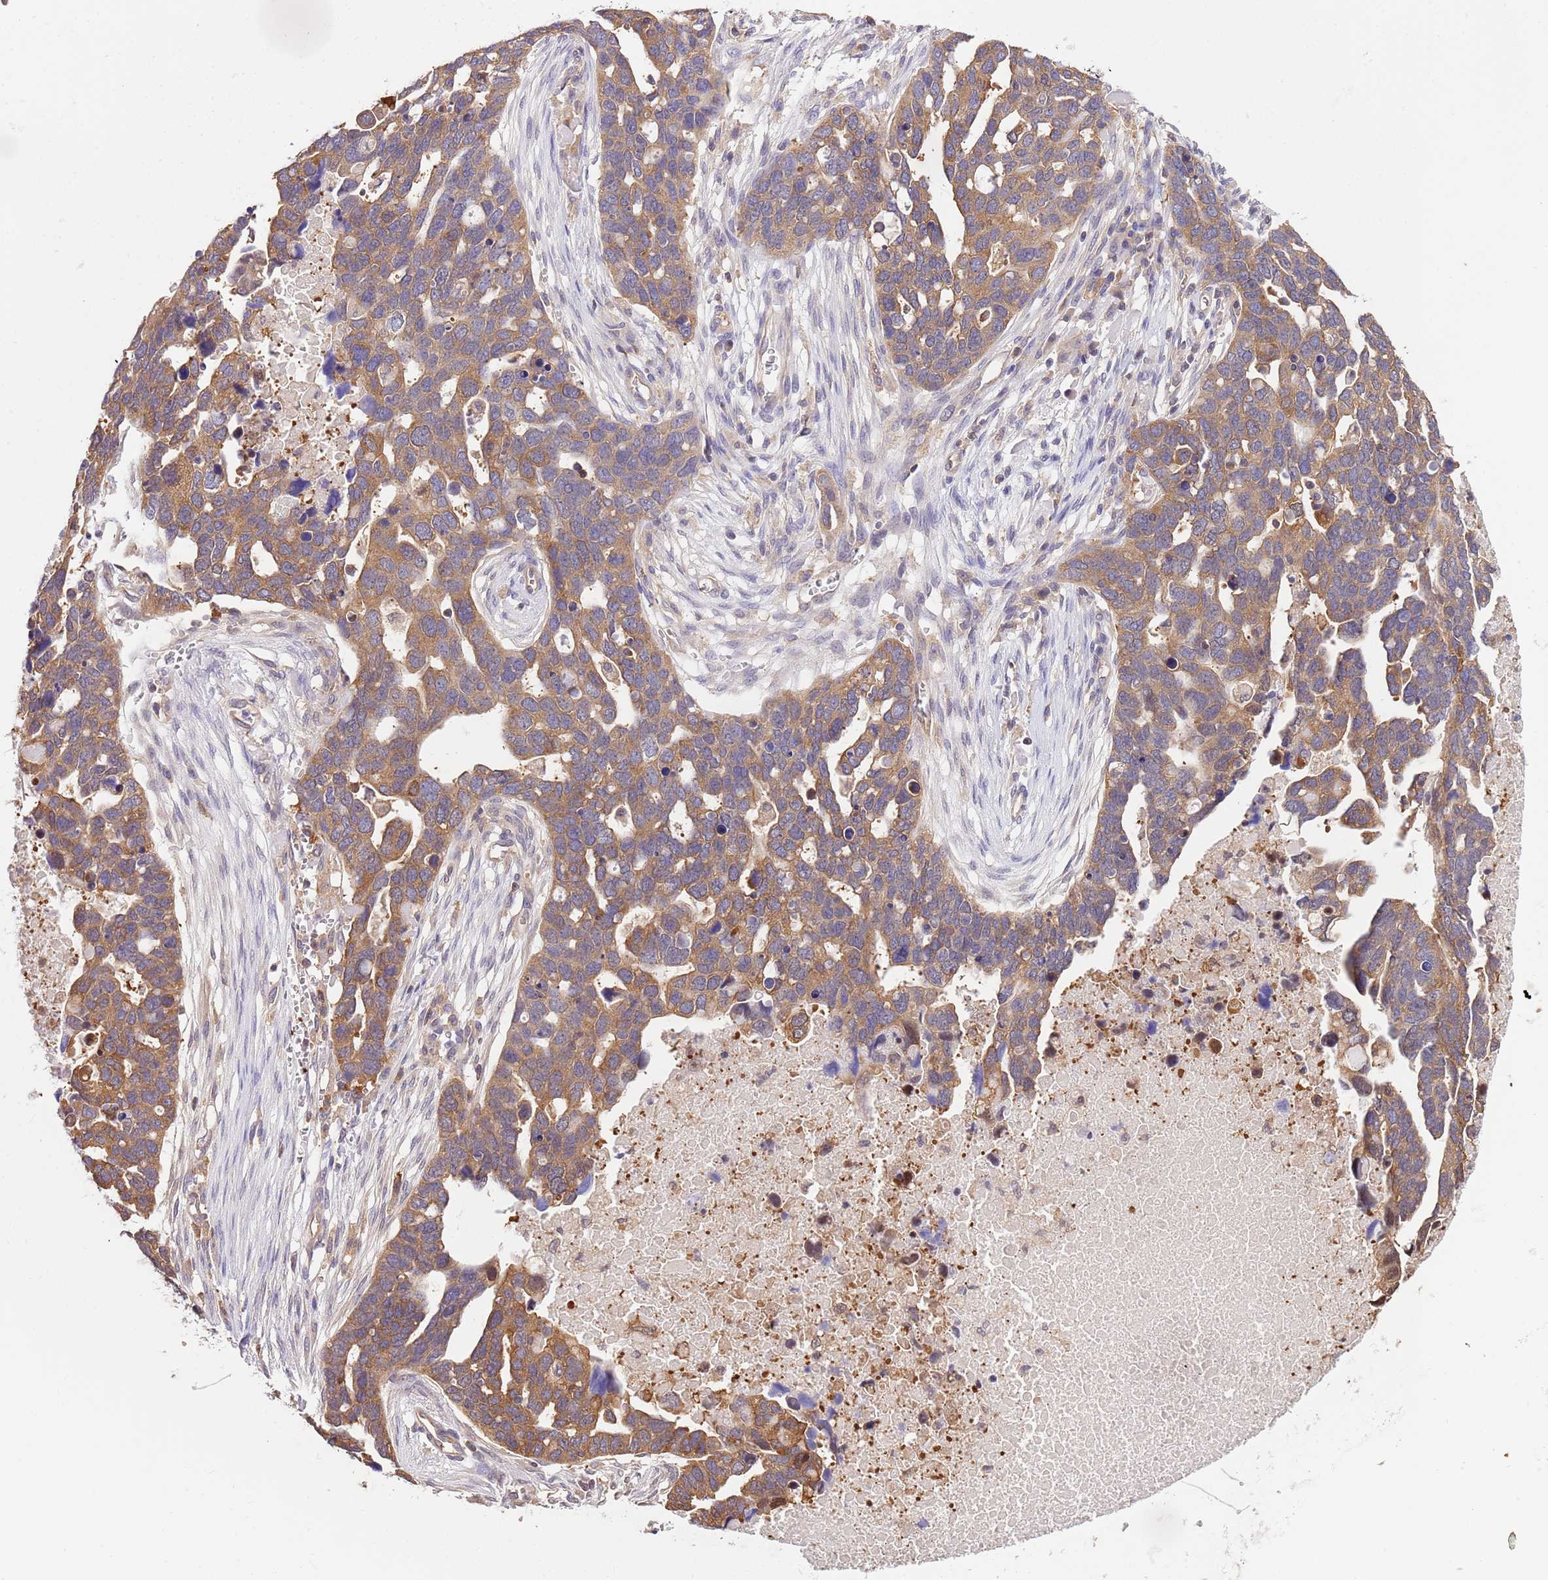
{"staining": {"intensity": "moderate", "quantity": ">75%", "location": "cytoplasmic/membranous"}, "tissue": "ovarian cancer", "cell_type": "Tumor cells", "image_type": "cancer", "snomed": [{"axis": "morphology", "description": "Cystadenocarcinoma, serous, NOS"}, {"axis": "topography", "description": "Ovary"}], "caption": "Human ovarian cancer stained for a protein (brown) shows moderate cytoplasmic/membranous positive expression in approximately >75% of tumor cells.", "gene": "STIP1", "patient": {"sex": "female", "age": 54}}